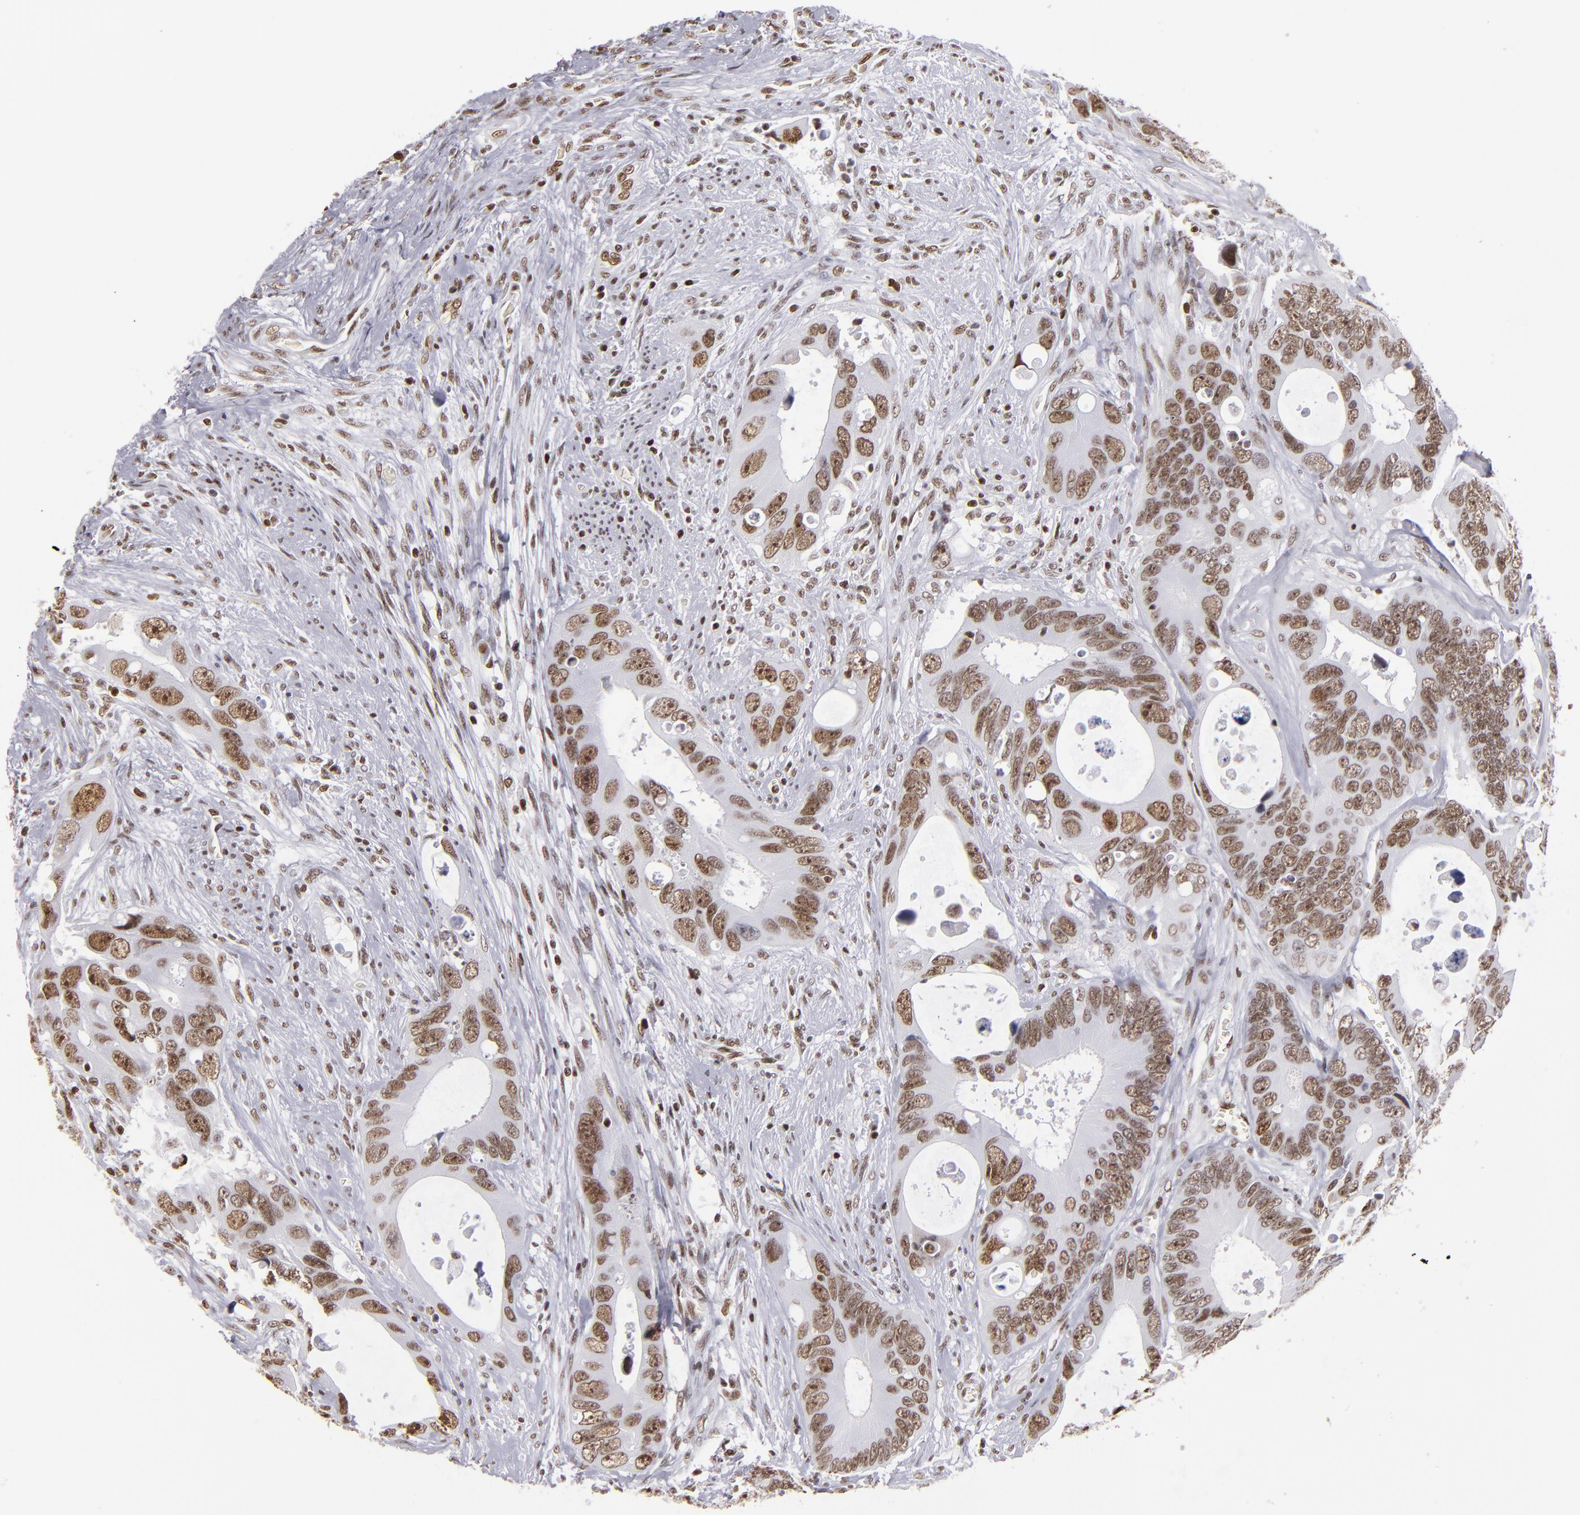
{"staining": {"intensity": "moderate", "quantity": ">75%", "location": "nuclear"}, "tissue": "colorectal cancer", "cell_type": "Tumor cells", "image_type": "cancer", "snomed": [{"axis": "morphology", "description": "Adenocarcinoma, NOS"}, {"axis": "topography", "description": "Rectum"}], "caption": "Immunohistochemistry histopathology image of neoplastic tissue: colorectal adenocarcinoma stained using IHC reveals medium levels of moderate protein expression localized specifically in the nuclear of tumor cells, appearing as a nuclear brown color.", "gene": "TERF2", "patient": {"sex": "male", "age": 70}}